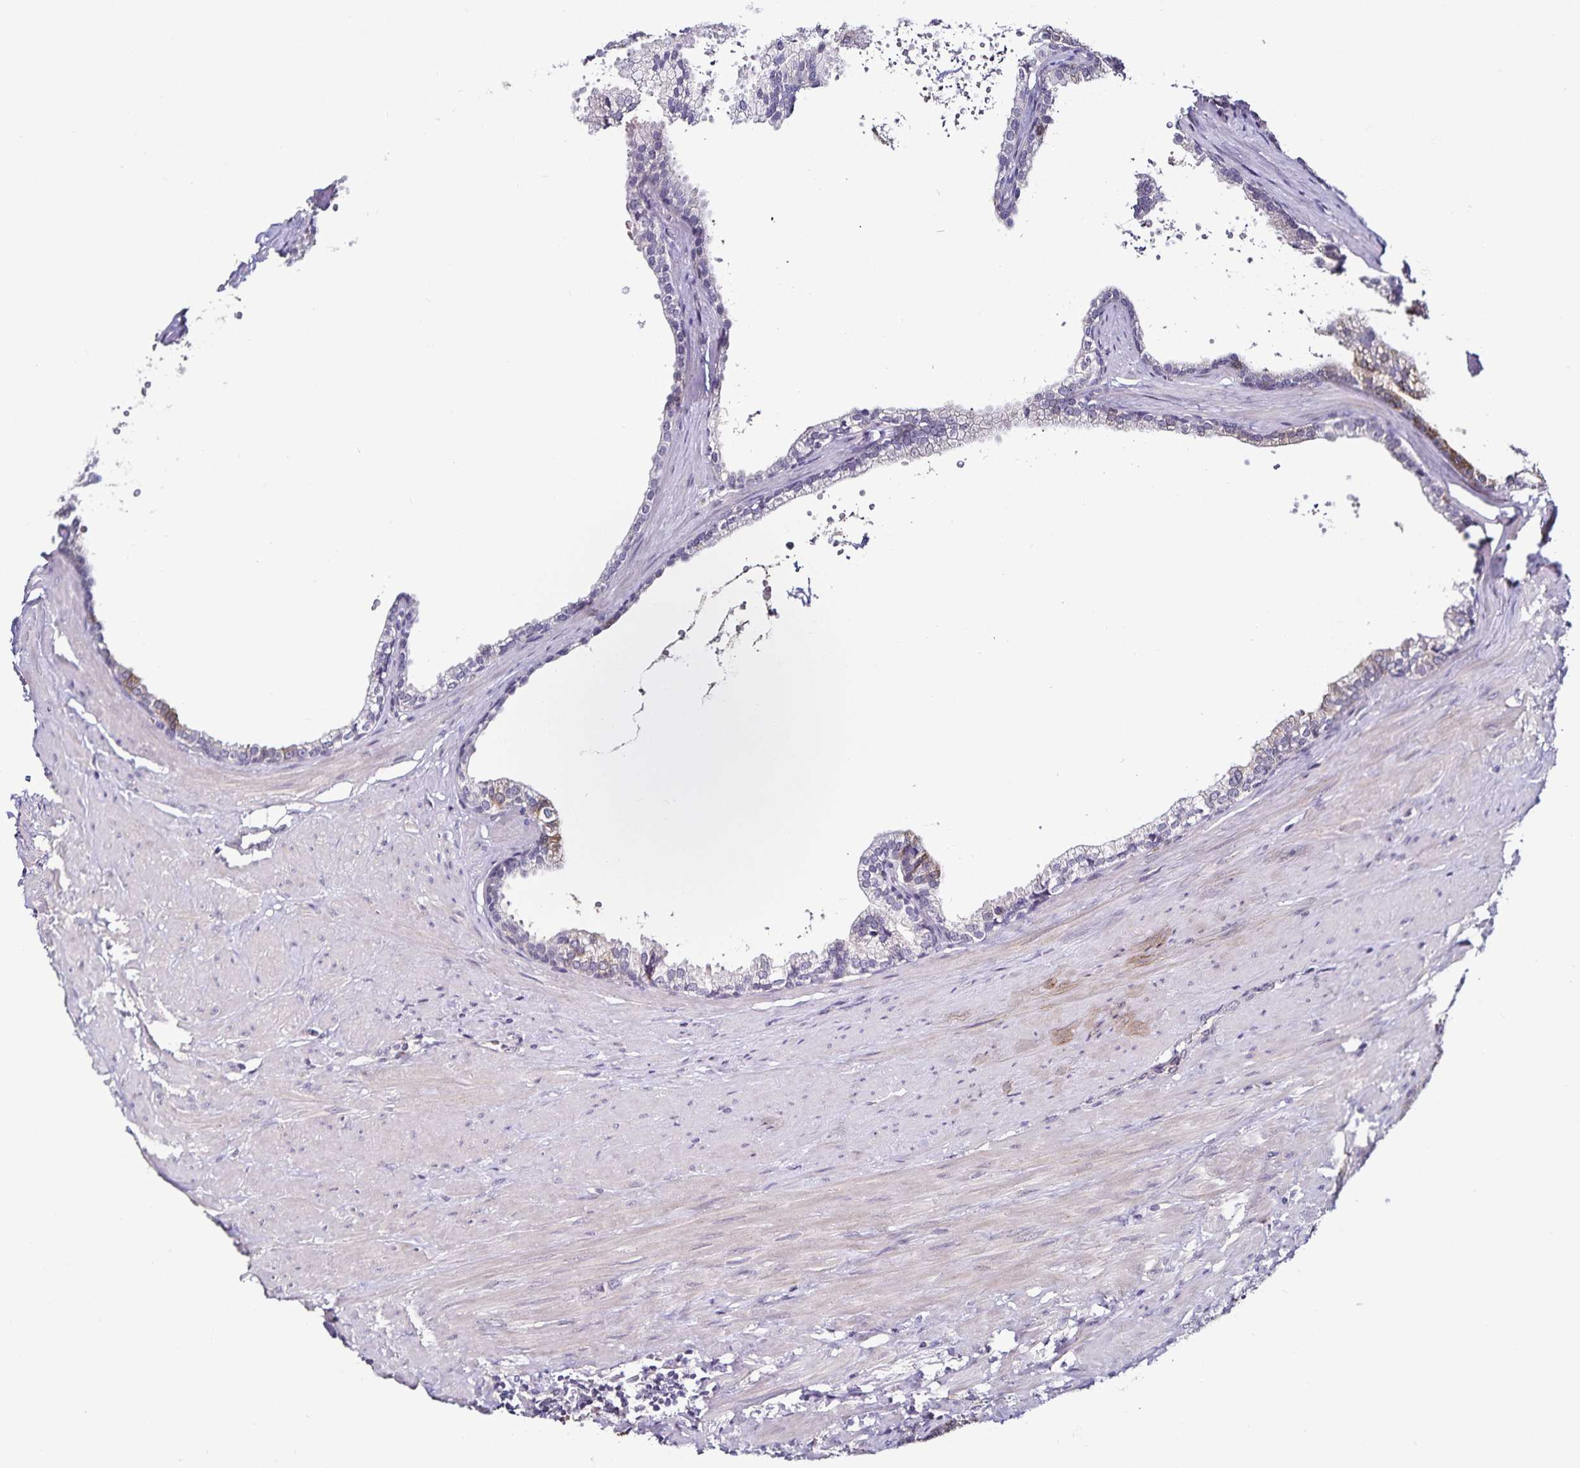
{"staining": {"intensity": "negative", "quantity": "none", "location": "none"}, "tissue": "prostate", "cell_type": "Glandular cells", "image_type": "normal", "snomed": [{"axis": "morphology", "description": "Normal tissue, NOS"}, {"axis": "topography", "description": "Prostate"}, {"axis": "topography", "description": "Peripheral nerve tissue"}], "caption": "Glandular cells are negative for protein expression in unremarkable human prostate. (Immunohistochemistry, brightfield microscopy, high magnification).", "gene": "ACSL5", "patient": {"sex": "male", "age": 55}}